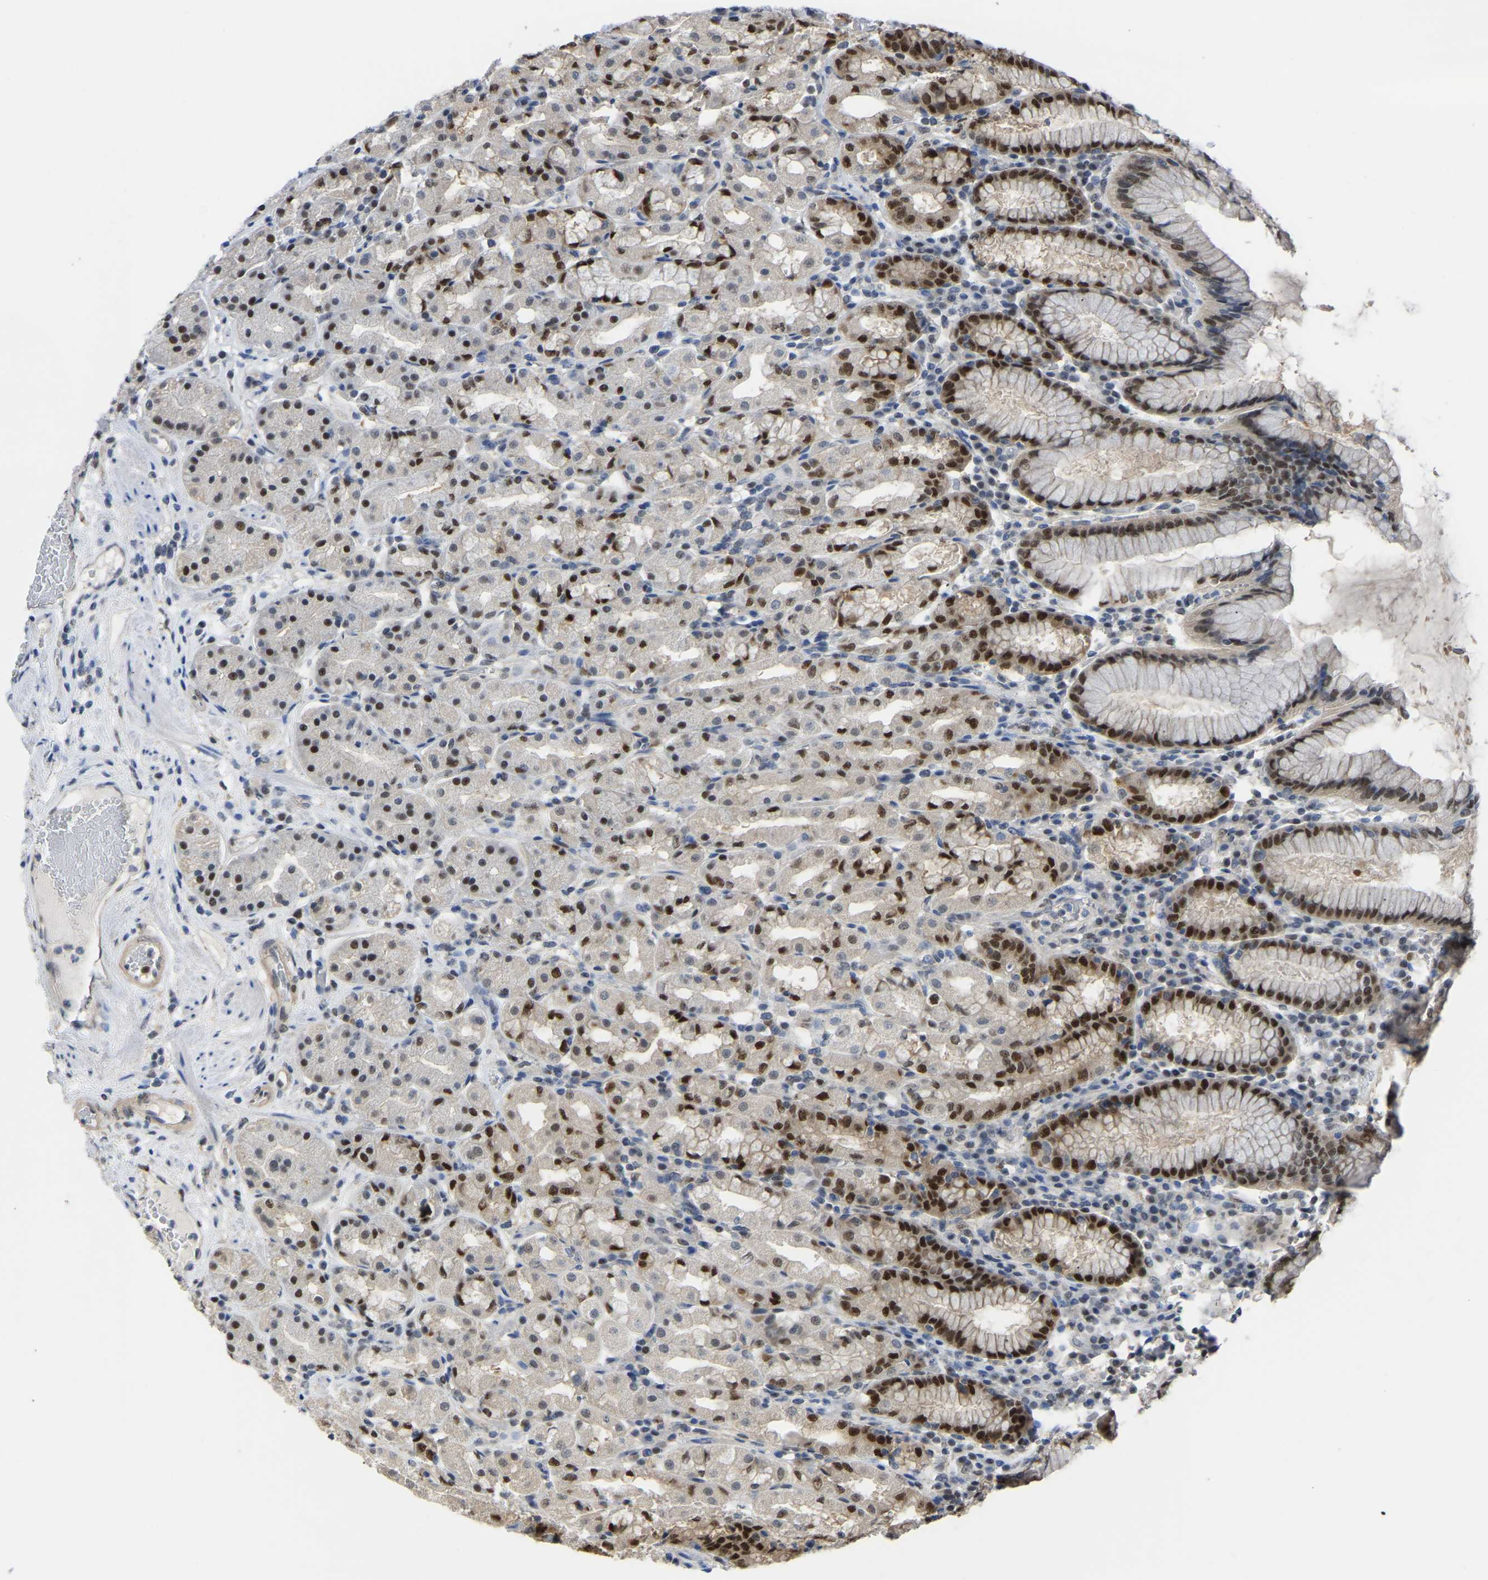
{"staining": {"intensity": "strong", "quantity": "25%-75%", "location": "nuclear"}, "tissue": "stomach", "cell_type": "Glandular cells", "image_type": "normal", "snomed": [{"axis": "morphology", "description": "Normal tissue, NOS"}, {"axis": "topography", "description": "Stomach"}, {"axis": "topography", "description": "Stomach, lower"}], "caption": "Protein expression analysis of normal human stomach reveals strong nuclear expression in approximately 25%-75% of glandular cells. (brown staining indicates protein expression, while blue staining denotes nuclei).", "gene": "KLRG2", "patient": {"sex": "female", "age": 56}}